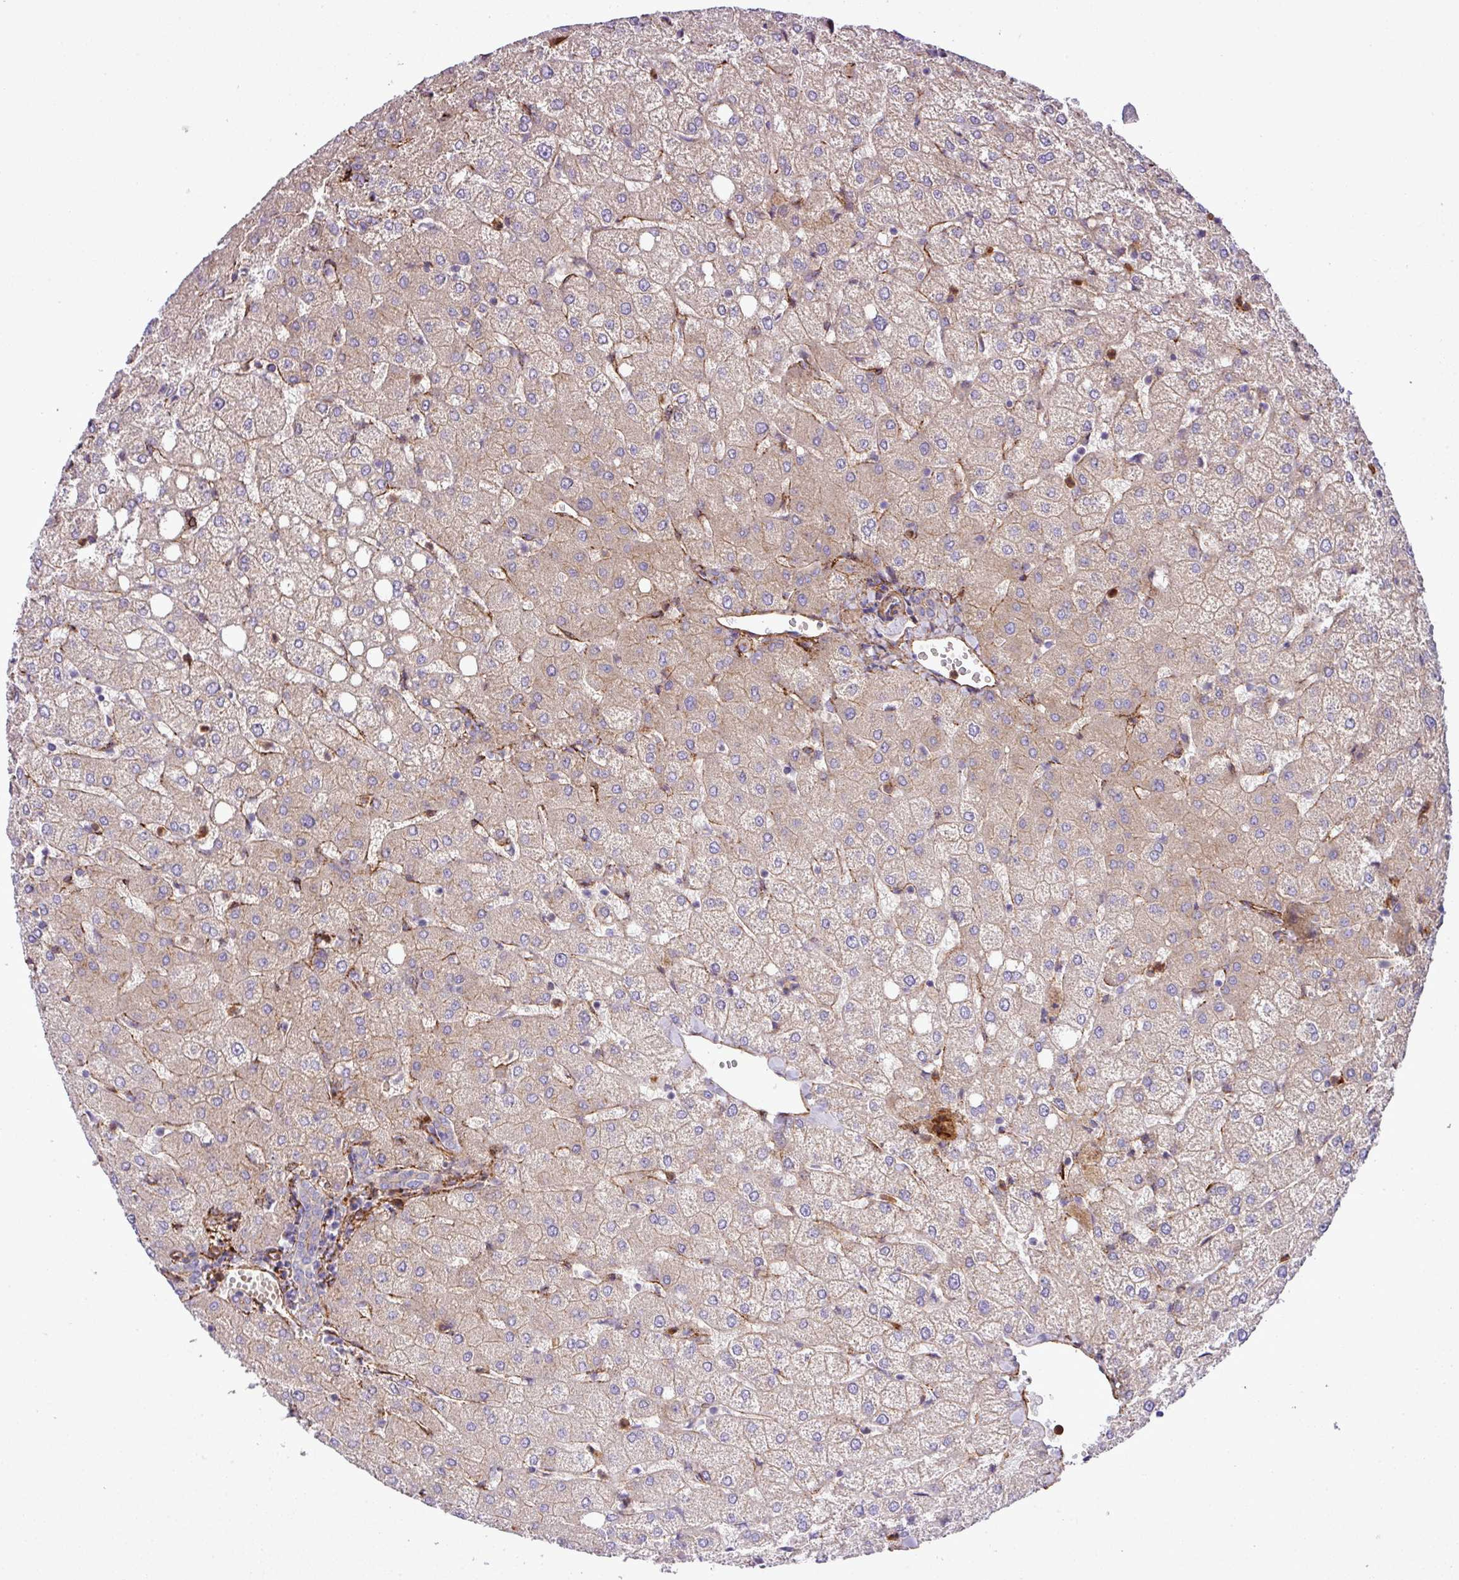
{"staining": {"intensity": "weak", "quantity": "25%-75%", "location": "cytoplasmic/membranous"}, "tissue": "liver", "cell_type": "Cholangiocytes", "image_type": "normal", "snomed": [{"axis": "morphology", "description": "Normal tissue, NOS"}, {"axis": "topography", "description": "Liver"}], "caption": "DAB (3,3'-diaminobenzidine) immunohistochemical staining of benign liver reveals weak cytoplasmic/membranous protein staining in about 25%-75% of cholangiocytes.", "gene": "FAM47E", "patient": {"sex": "female", "age": 54}}